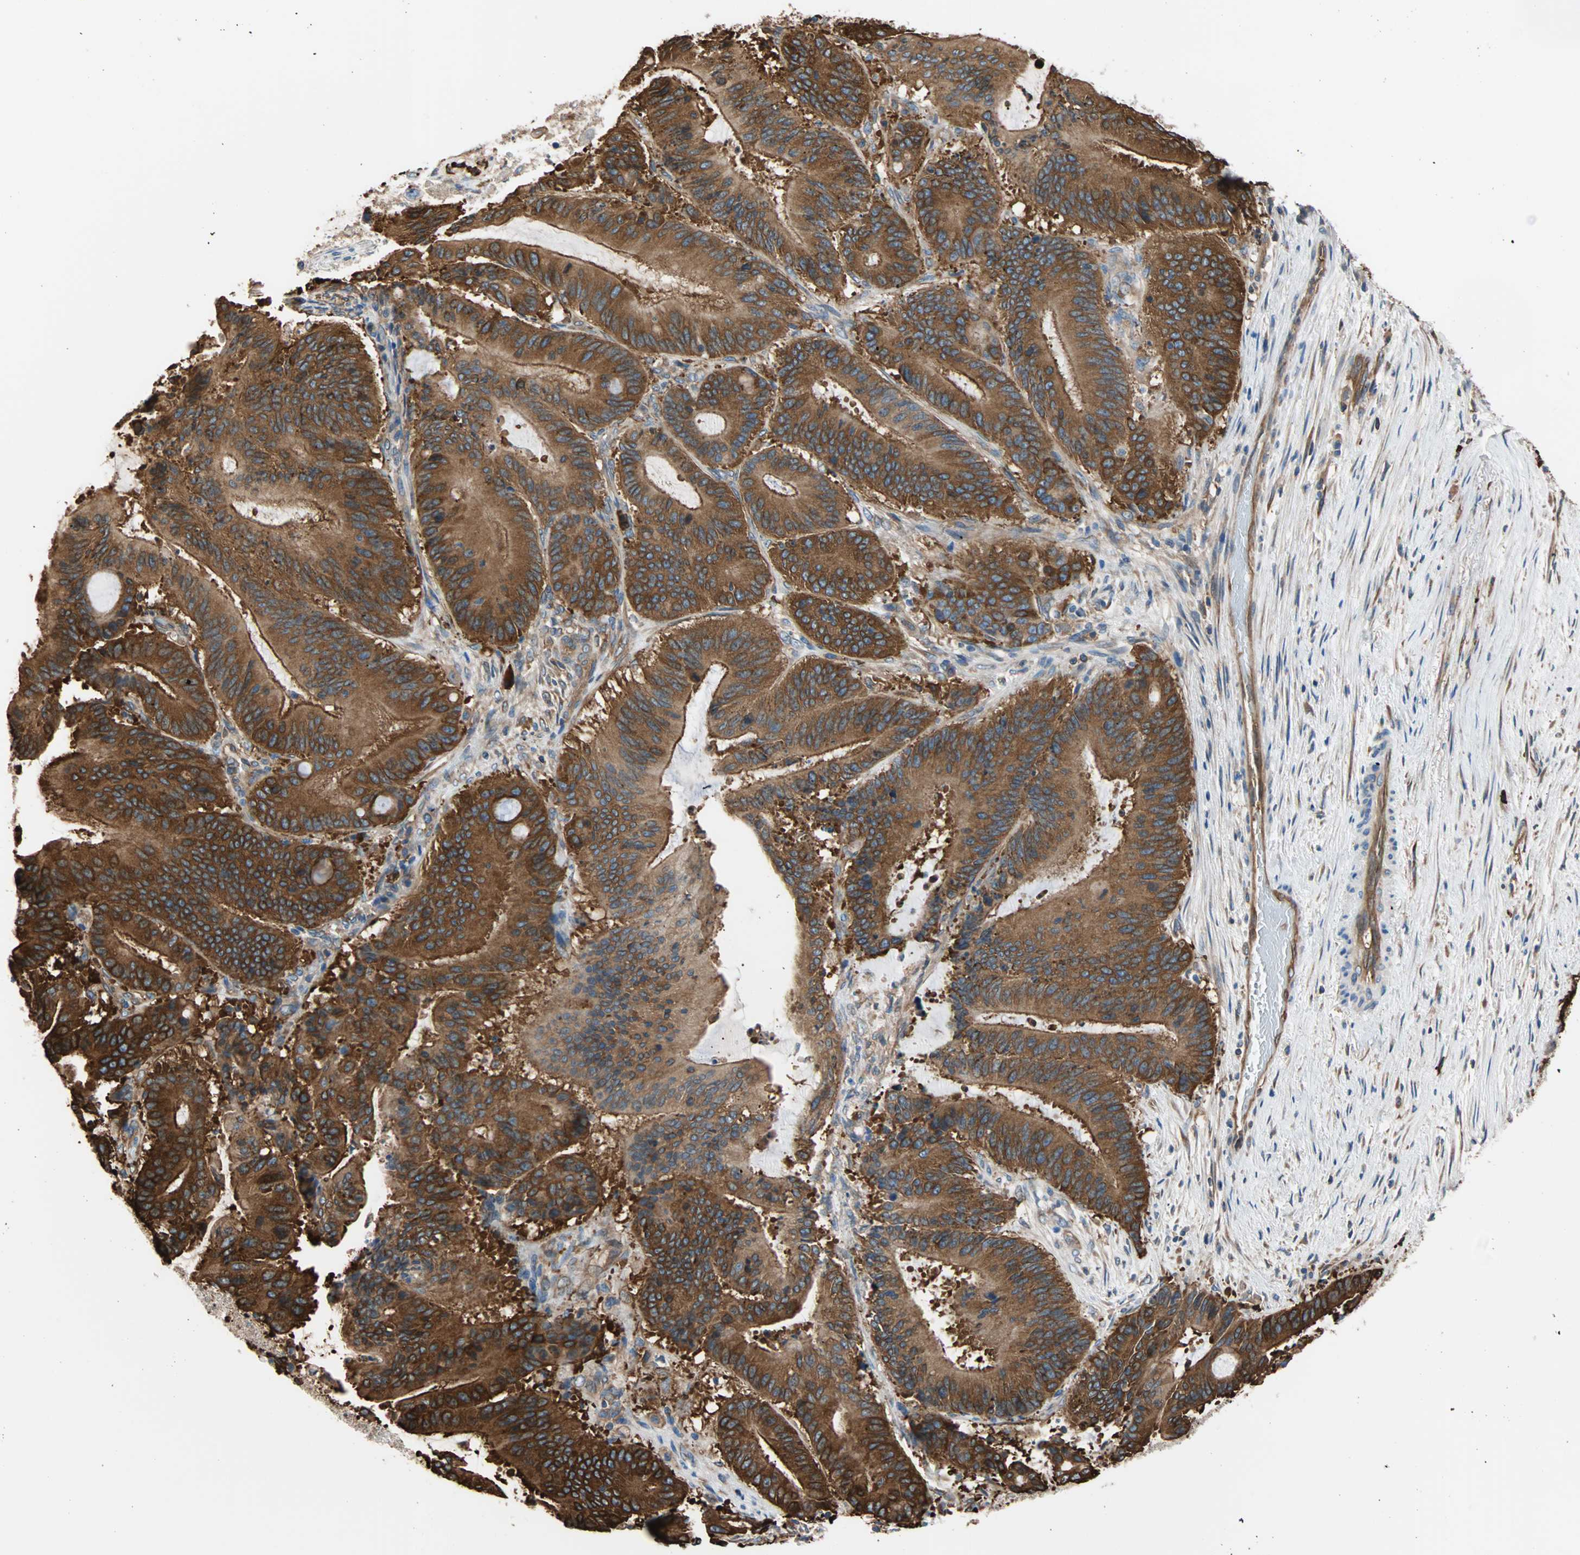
{"staining": {"intensity": "strong", "quantity": ">75%", "location": "cytoplasmic/membranous"}, "tissue": "liver cancer", "cell_type": "Tumor cells", "image_type": "cancer", "snomed": [{"axis": "morphology", "description": "Cholangiocarcinoma"}, {"axis": "topography", "description": "Liver"}], "caption": "About >75% of tumor cells in human cholangiocarcinoma (liver) show strong cytoplasmic/membranous protein positivity as visualized by brown immunohistochemical staining.", "gene": "EEF2", "patient": {"sex": "female", "age": 73}}